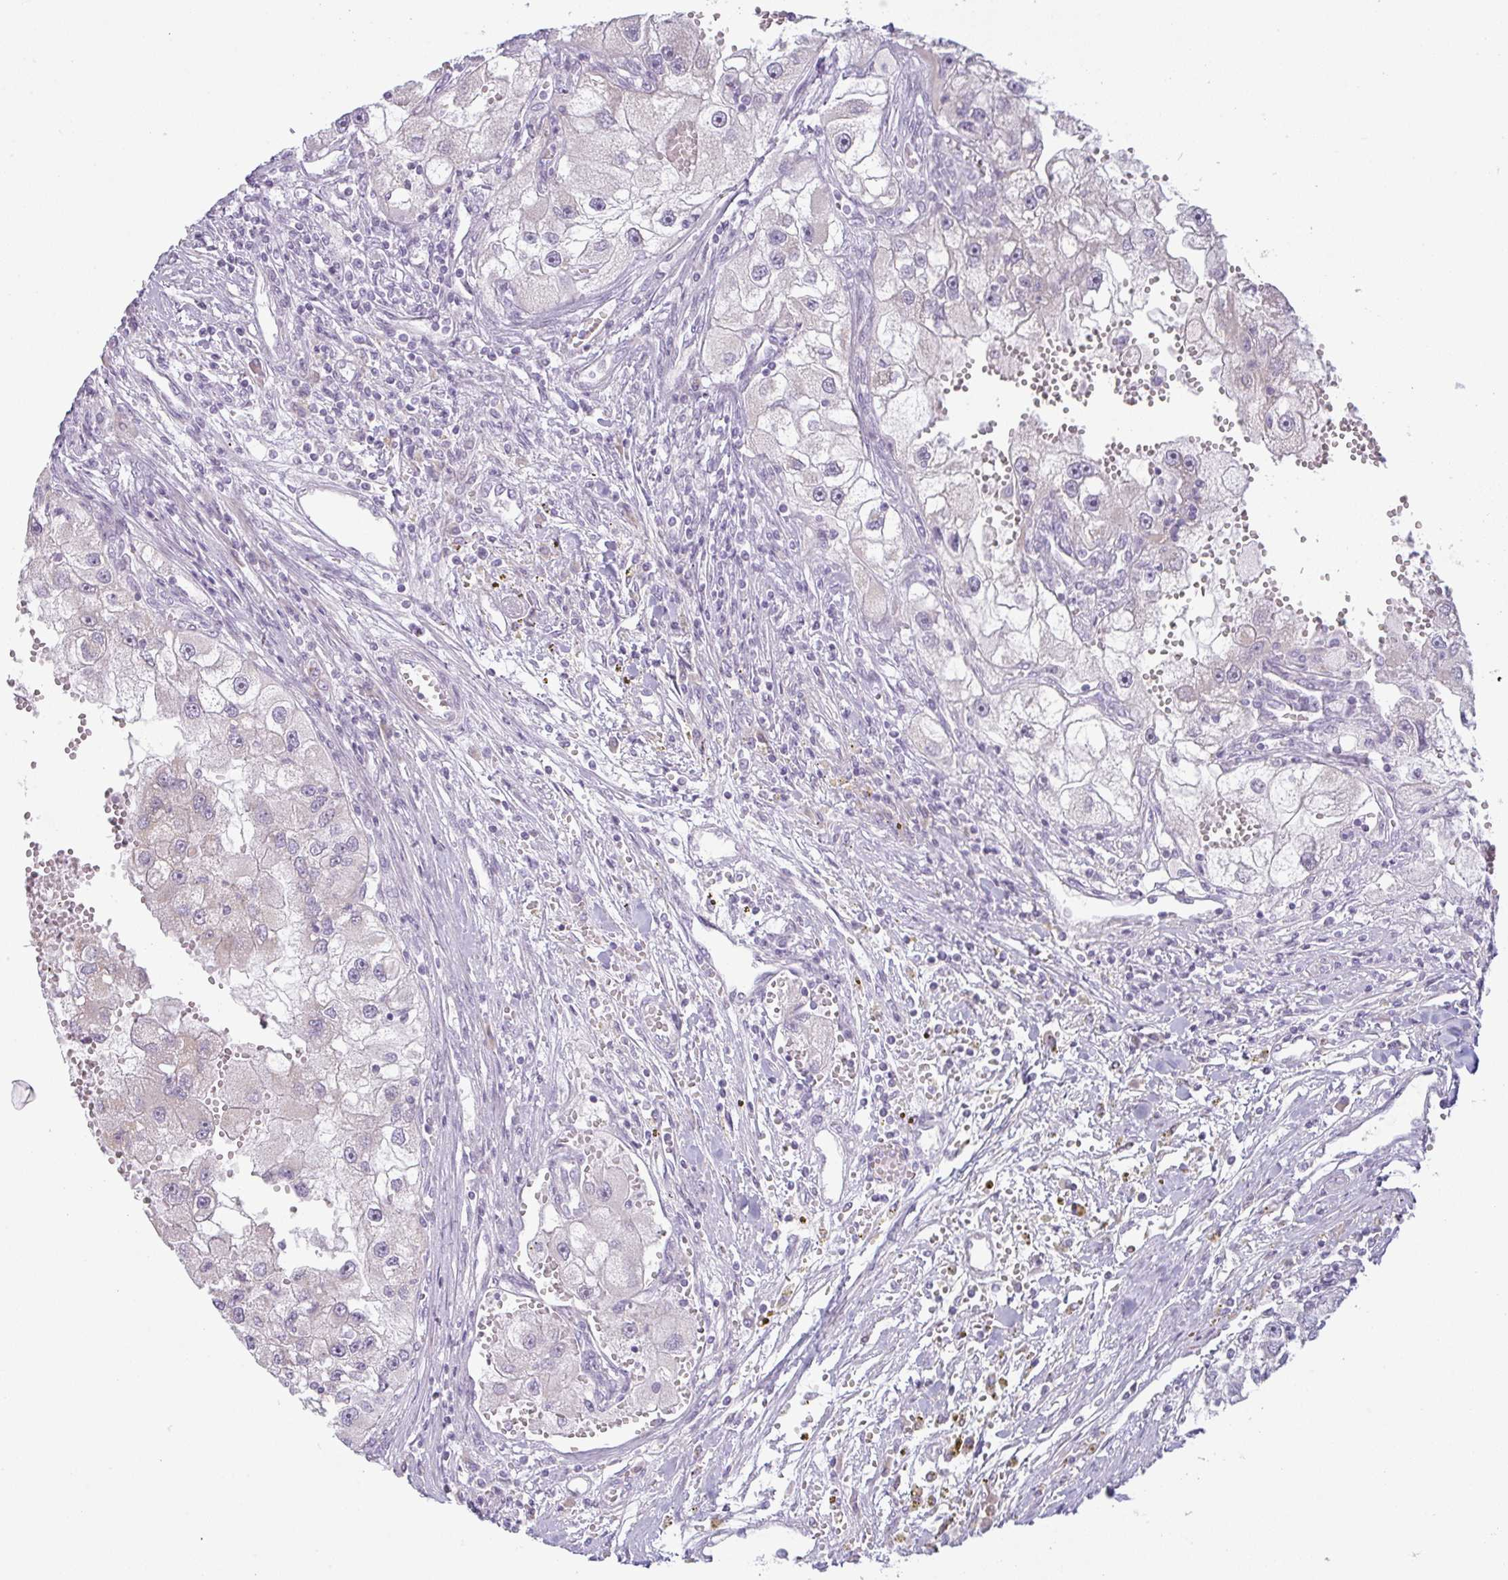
{"staining": {"intensity": "negative", "quantity": "none", "location": "none"}, "tissue": "renal cancer", "cell_type": "Tumor cells", "image_type": "cancer", "snomed": [{"axis": "morphology", "description": "Adenocarcinoma, NOS"}, {"axis": "topography", "description": "Kidney"}], "caption": "The micrograph demonstrates no staining of tumor cells in renal cancer (adenocarcinoma). (Brightfield microscopy of DAB (3,3'-diaminobenzidine) immunohistochemistry at high magnification).", "gene": "SIRPB2", "patient": {"sex": "male", "age": 63}}